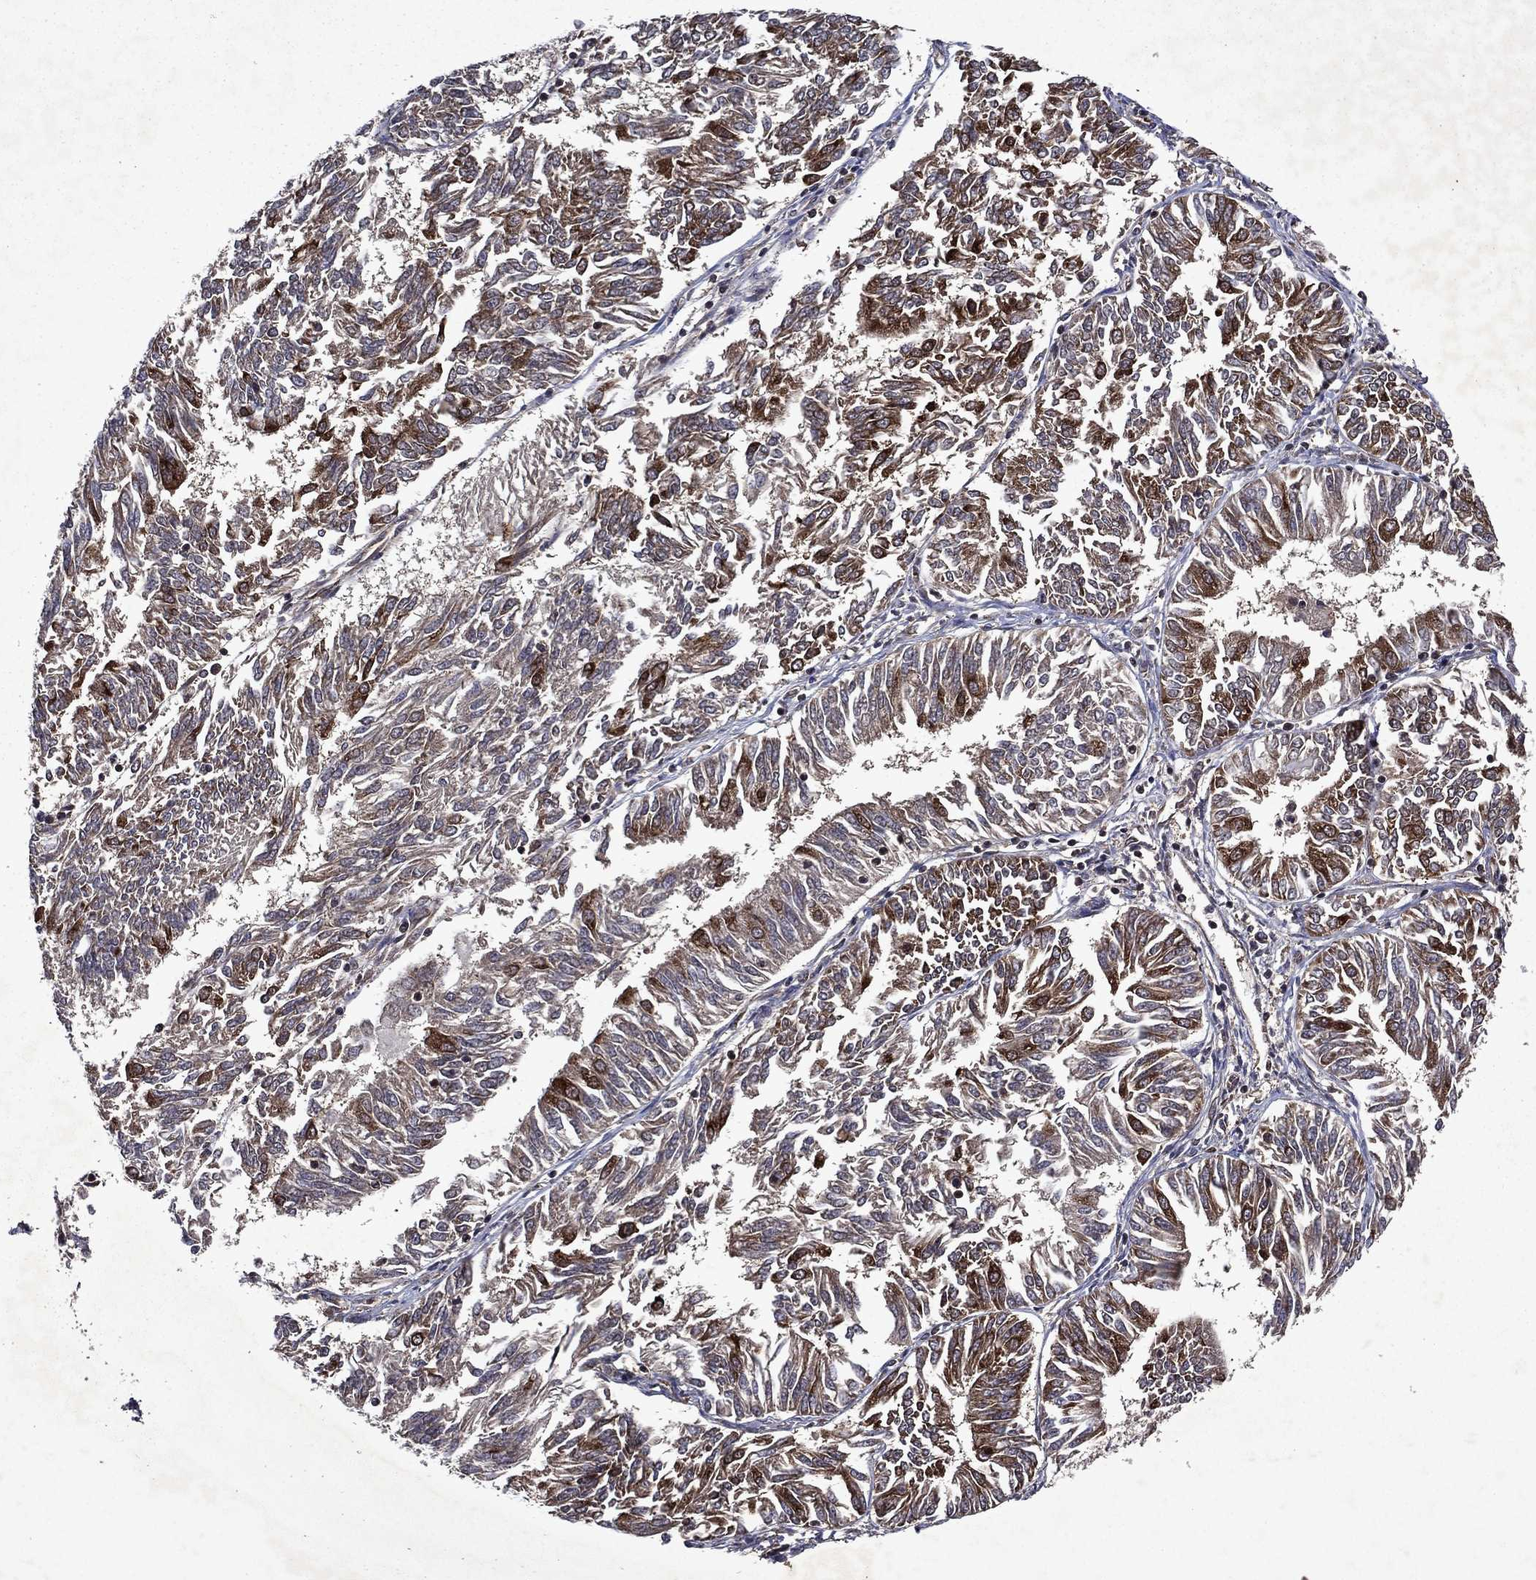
{"staining": {"intensity": "moderate", "quantity": "<25%", "location": "cytoplasmic/membranous"}, "tissue": "endometrial cancer", "cell_type": "Tumor cells", "image_type": "cancer", "snomed": [{"axis": "morphology", "description": "Adenocarcinoma, NOS"}, {"axis": "topography", "description": "Endometrium"}], "caption": "Immunohistochemical staining of endometrial cancer exhibits moderate cytoplasmic/membranous protein expression in approximately <25% of tumor cells. Using DAB (3,3'-diaminobenzidine) (brown) and hematoxylin (blue) stains, captured at high magnification using brightfield microscopy.", "gene": "EIF2B4", "patient": {"sex": "female", "age": 58}}